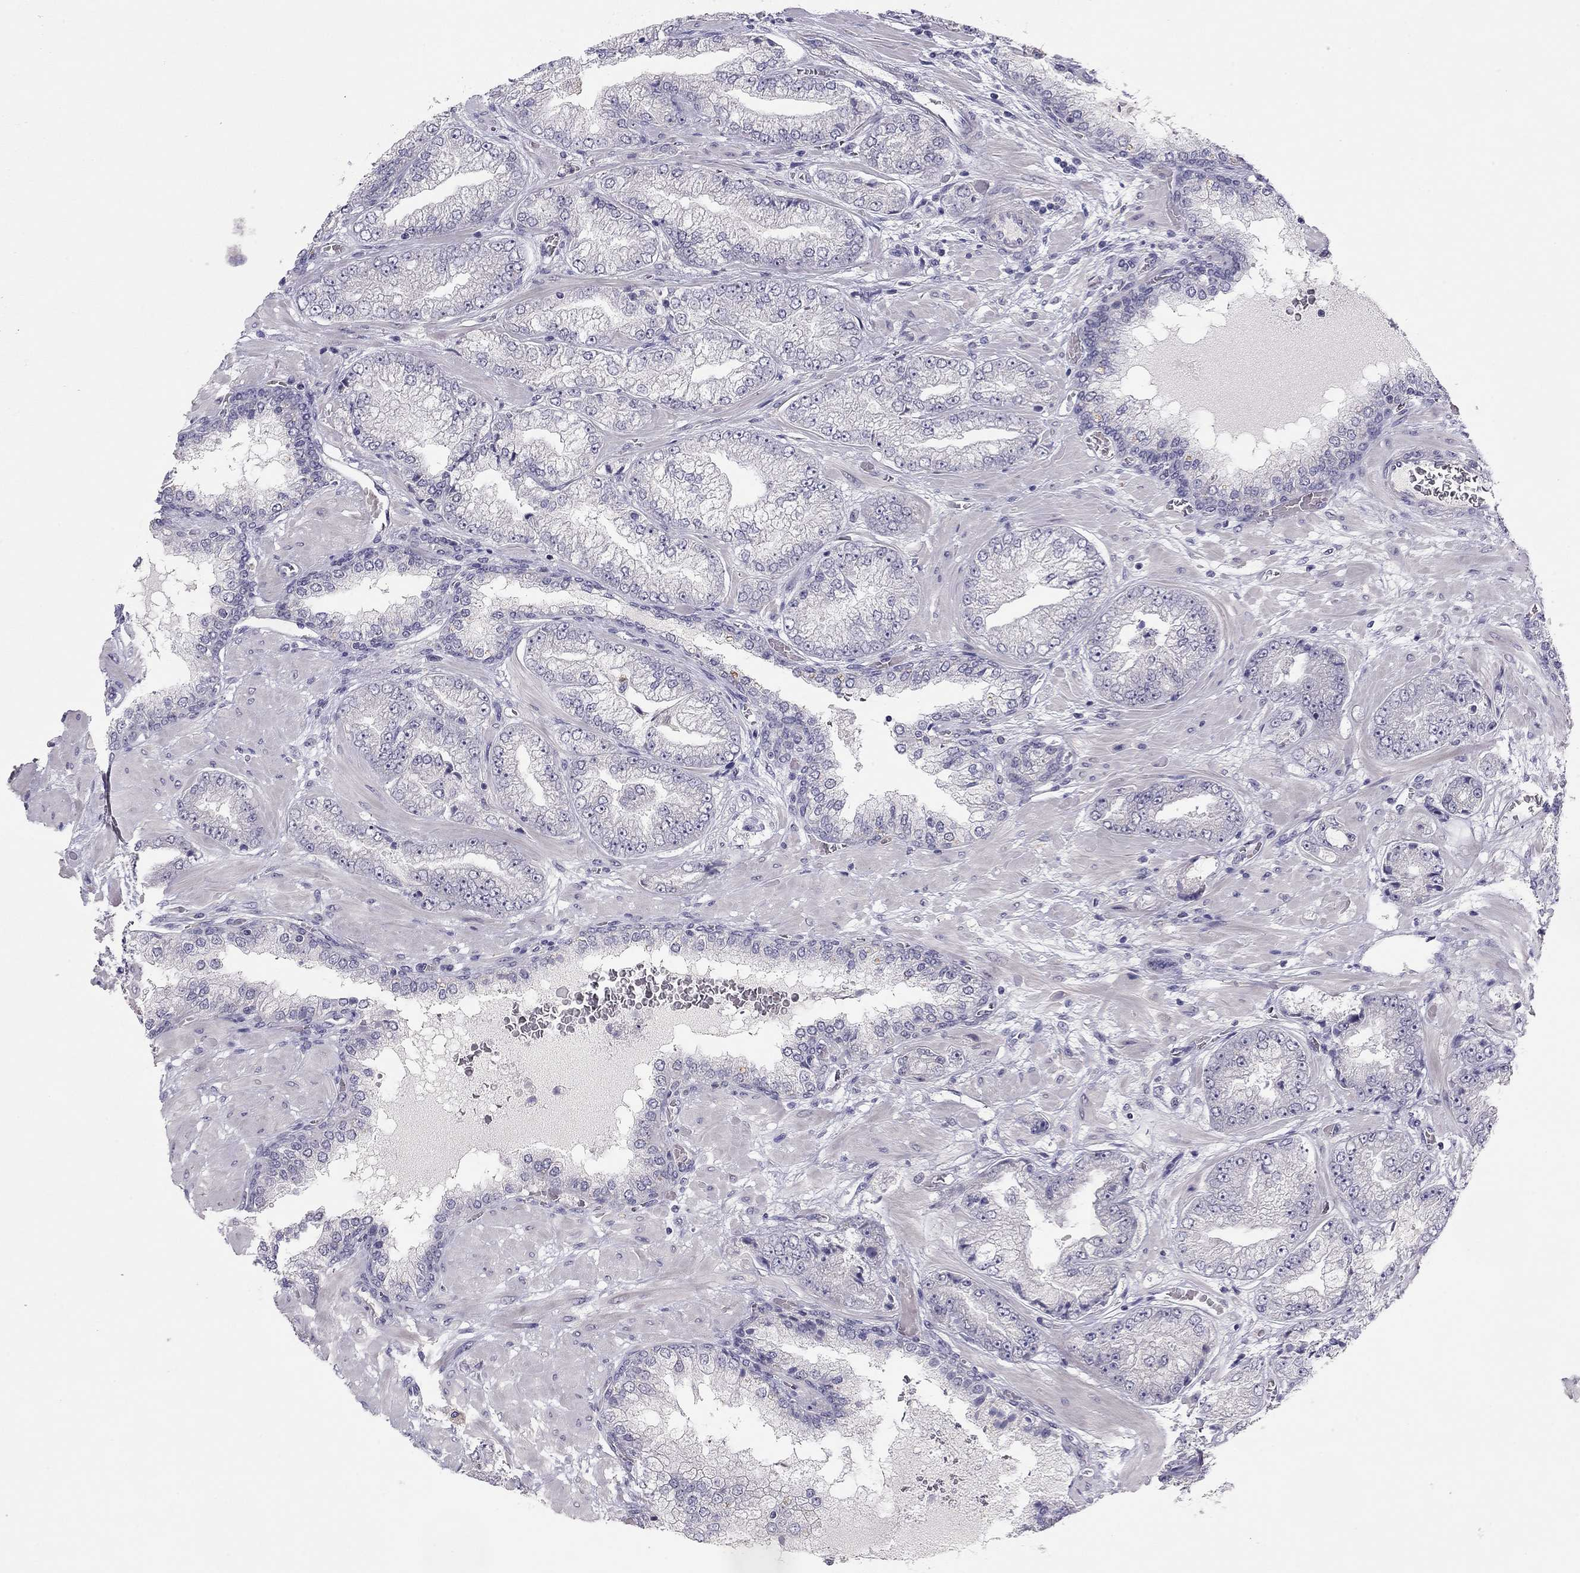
{"staining": {"intensity": "negative", "quantity": "none", "location": "none"}, "tissue": "prostate cancer", "cell_type": "Tumor cells", "image_type": "cancer", "snomed": [{"axis": "morphology", "description": "Adenocarcinoma, Low grade"}, {"axis": "topography", "description": "Prostate"}], "caption": "Immunohistochemistry (IHC) histopathology image of adenocarcinoma (low-grade) (prostate) stained for a protein (brown), which demonstrates no positivity in tumor cells.", "gene": "ADORA2A", "patient": {"sex": "male", "age": 57}}